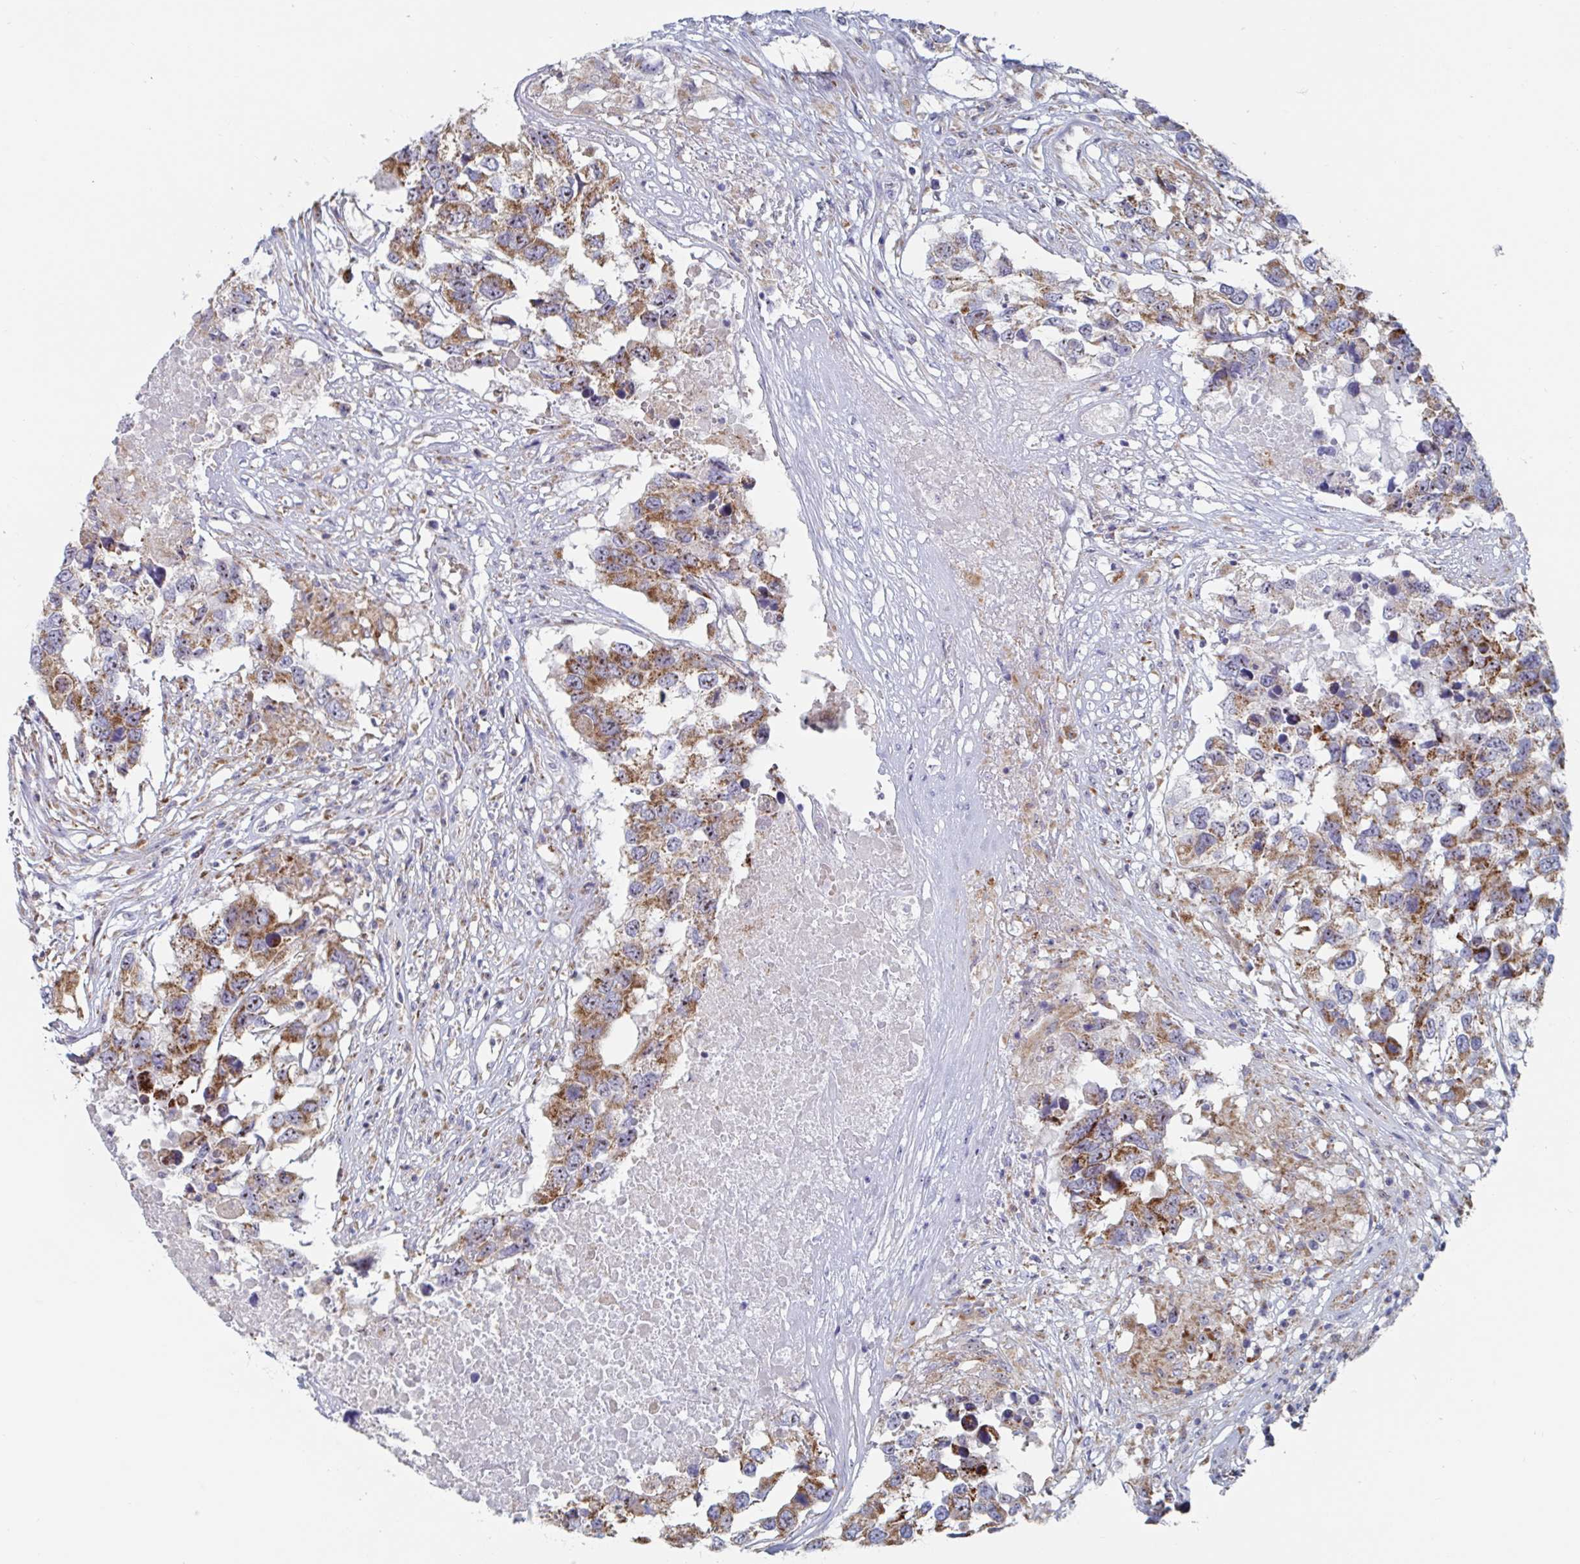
{"staining": {"intensity": "moderate", "quantity": ">75%", "location": "cytoplasmic/membranous,nuclear"}, "tissue": "testis cancer", "cell_type": "Tumor cells", "image_type": "cancer", "snomed": [{"axis": "morphology", "description": "Carcinoma, Embryonal, NOS"}, {"axis": "topography", "description": "Testis"}], "caption": "An immunohistochemistry histopathology image of neoplastic tissue is shown. Protein staining in brown labels moderate cytoplasmic/membranous and nuclear positivity in testis cancer (embryonal carcinoma) within tumor cells. (IHC, brightfield microscopy, high magnification).", "gene": "MRPL53", "patient": {"sex": "male", "age": 83}}